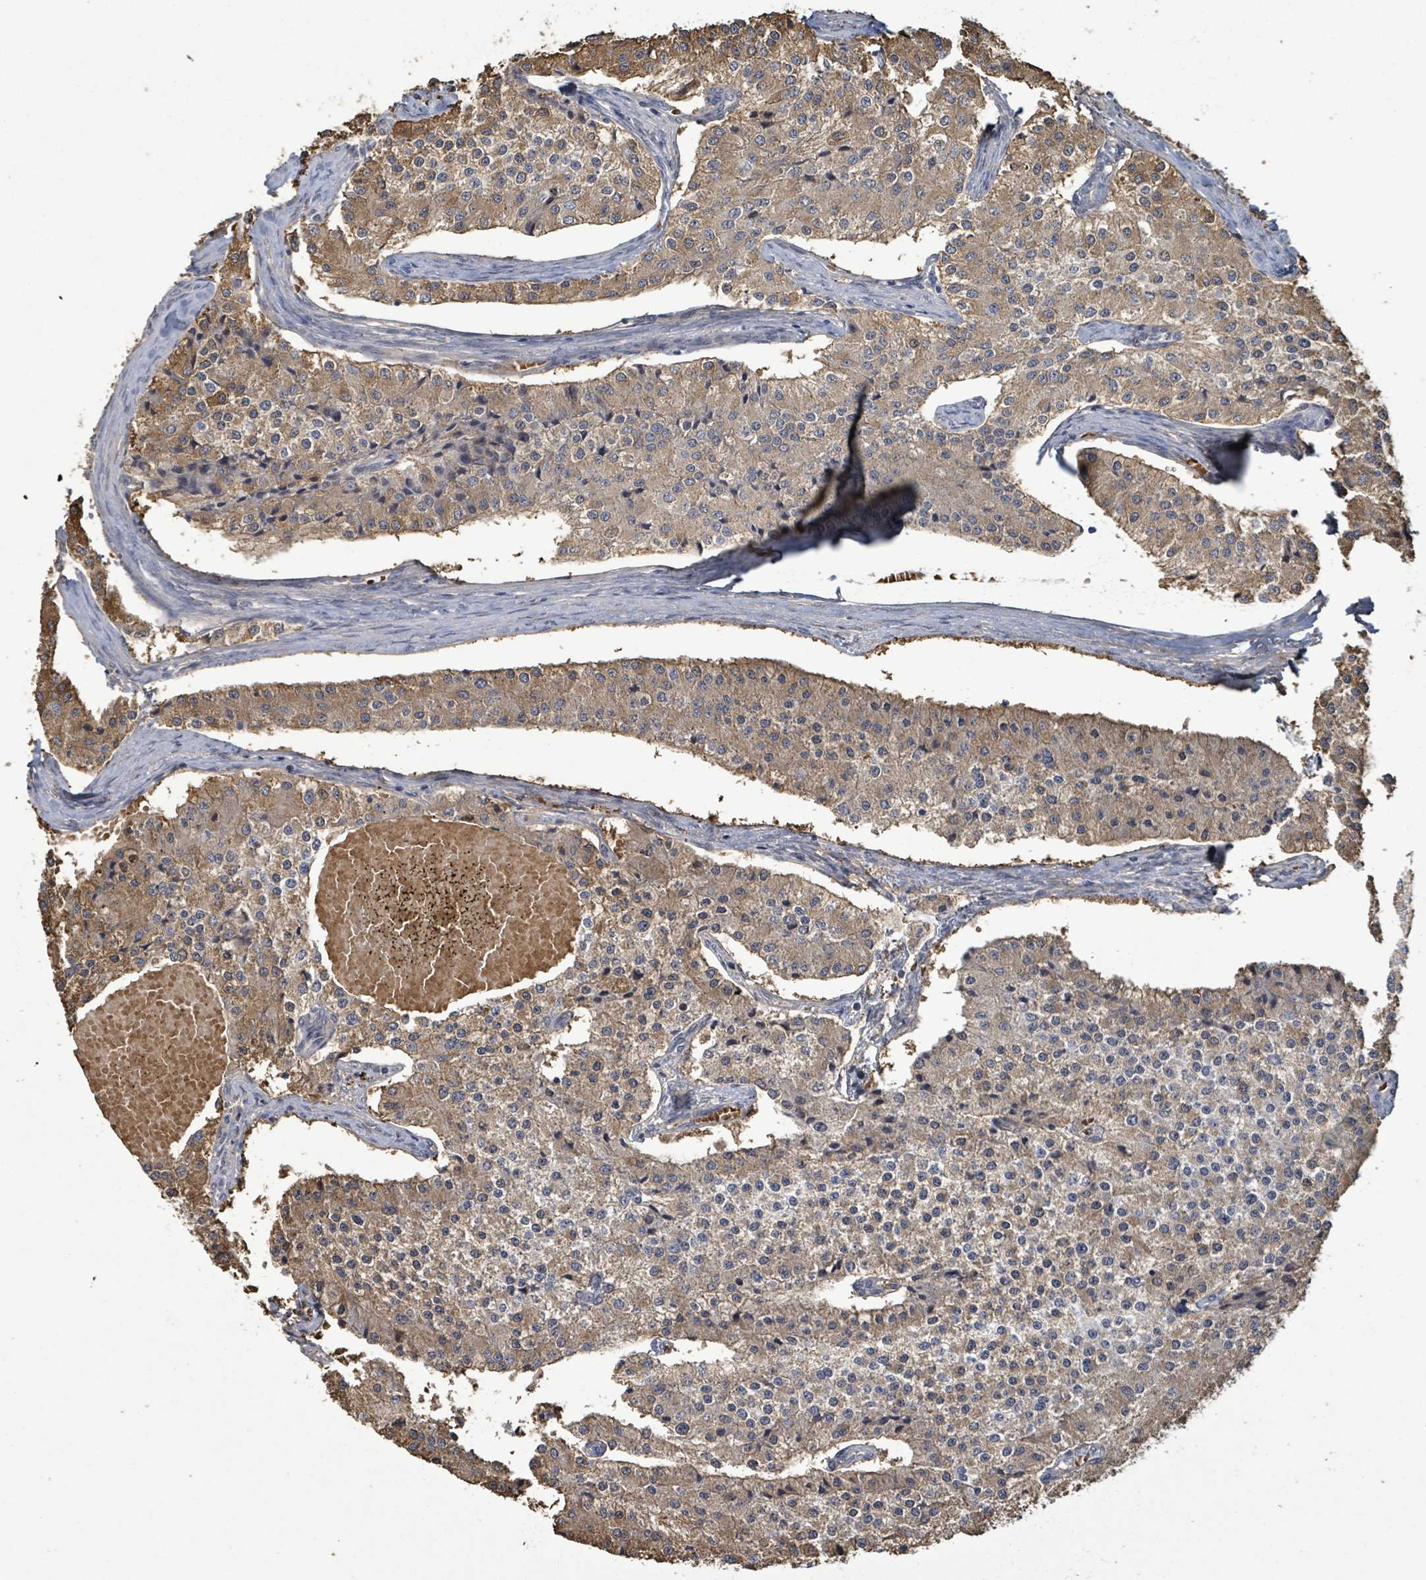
{"staining": {"intensity": "moderate", "quantity": ">75%", "location": "cytoplasmic/membranous"}, "tissue": "carcinoid", "cell_type": "Tumor cells", "image_type": "cancer", "snomed": [{"axis": "morphology", "description": "Carcinoid, malignant, NOS"}, {"axis": "topography", "description": "Colon"}], "caption": "Brown immunohistochemical staining in carcinoid (malignant) demonstrates moderate cytoplasmic/membranous positivity in about >75% of tumor cells.", "gene": "MAP3K6", "patient": {"sex": "female", "age": 52}}